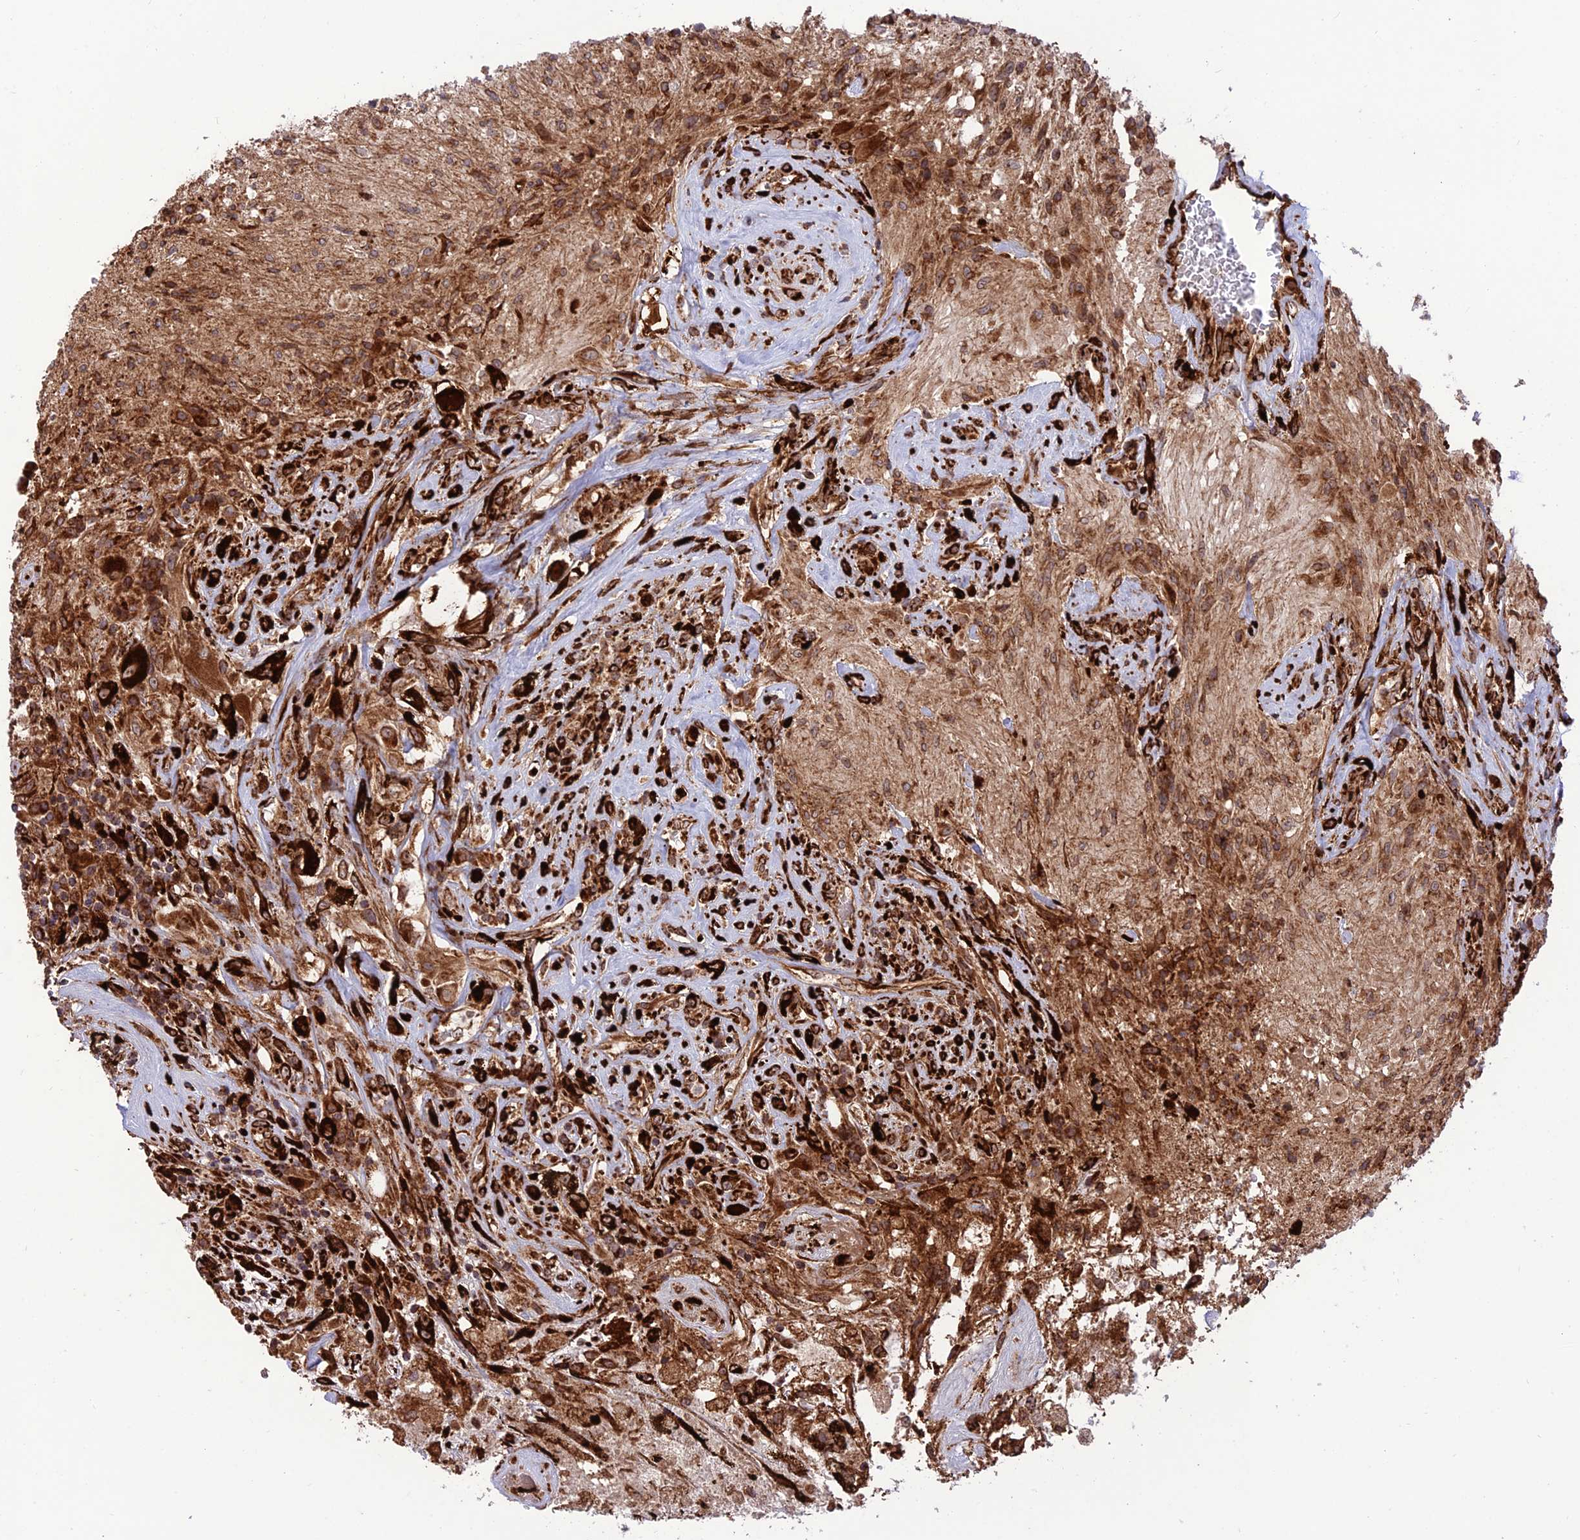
{"staining": {"intensity": "strong", "quantity": ">75%", "location": "cytoplasmic/membranous"}, "tissue": "glioma", "cell_type": "Tumor cells", "image_type": "cancer", "snomed": [{"axis": "morphology", "description": "Glioma, malignant, High grade"}, {"axis": "topography", "description": "Brain"}], "caption": "Protein staining of high-grade glioma (malignant) tissue shows strong cytoplasmic/membranous expression in about >75% of tumor cells.", "gene": "CRTAP", "patient": {"sex": "male", "age": 56}}